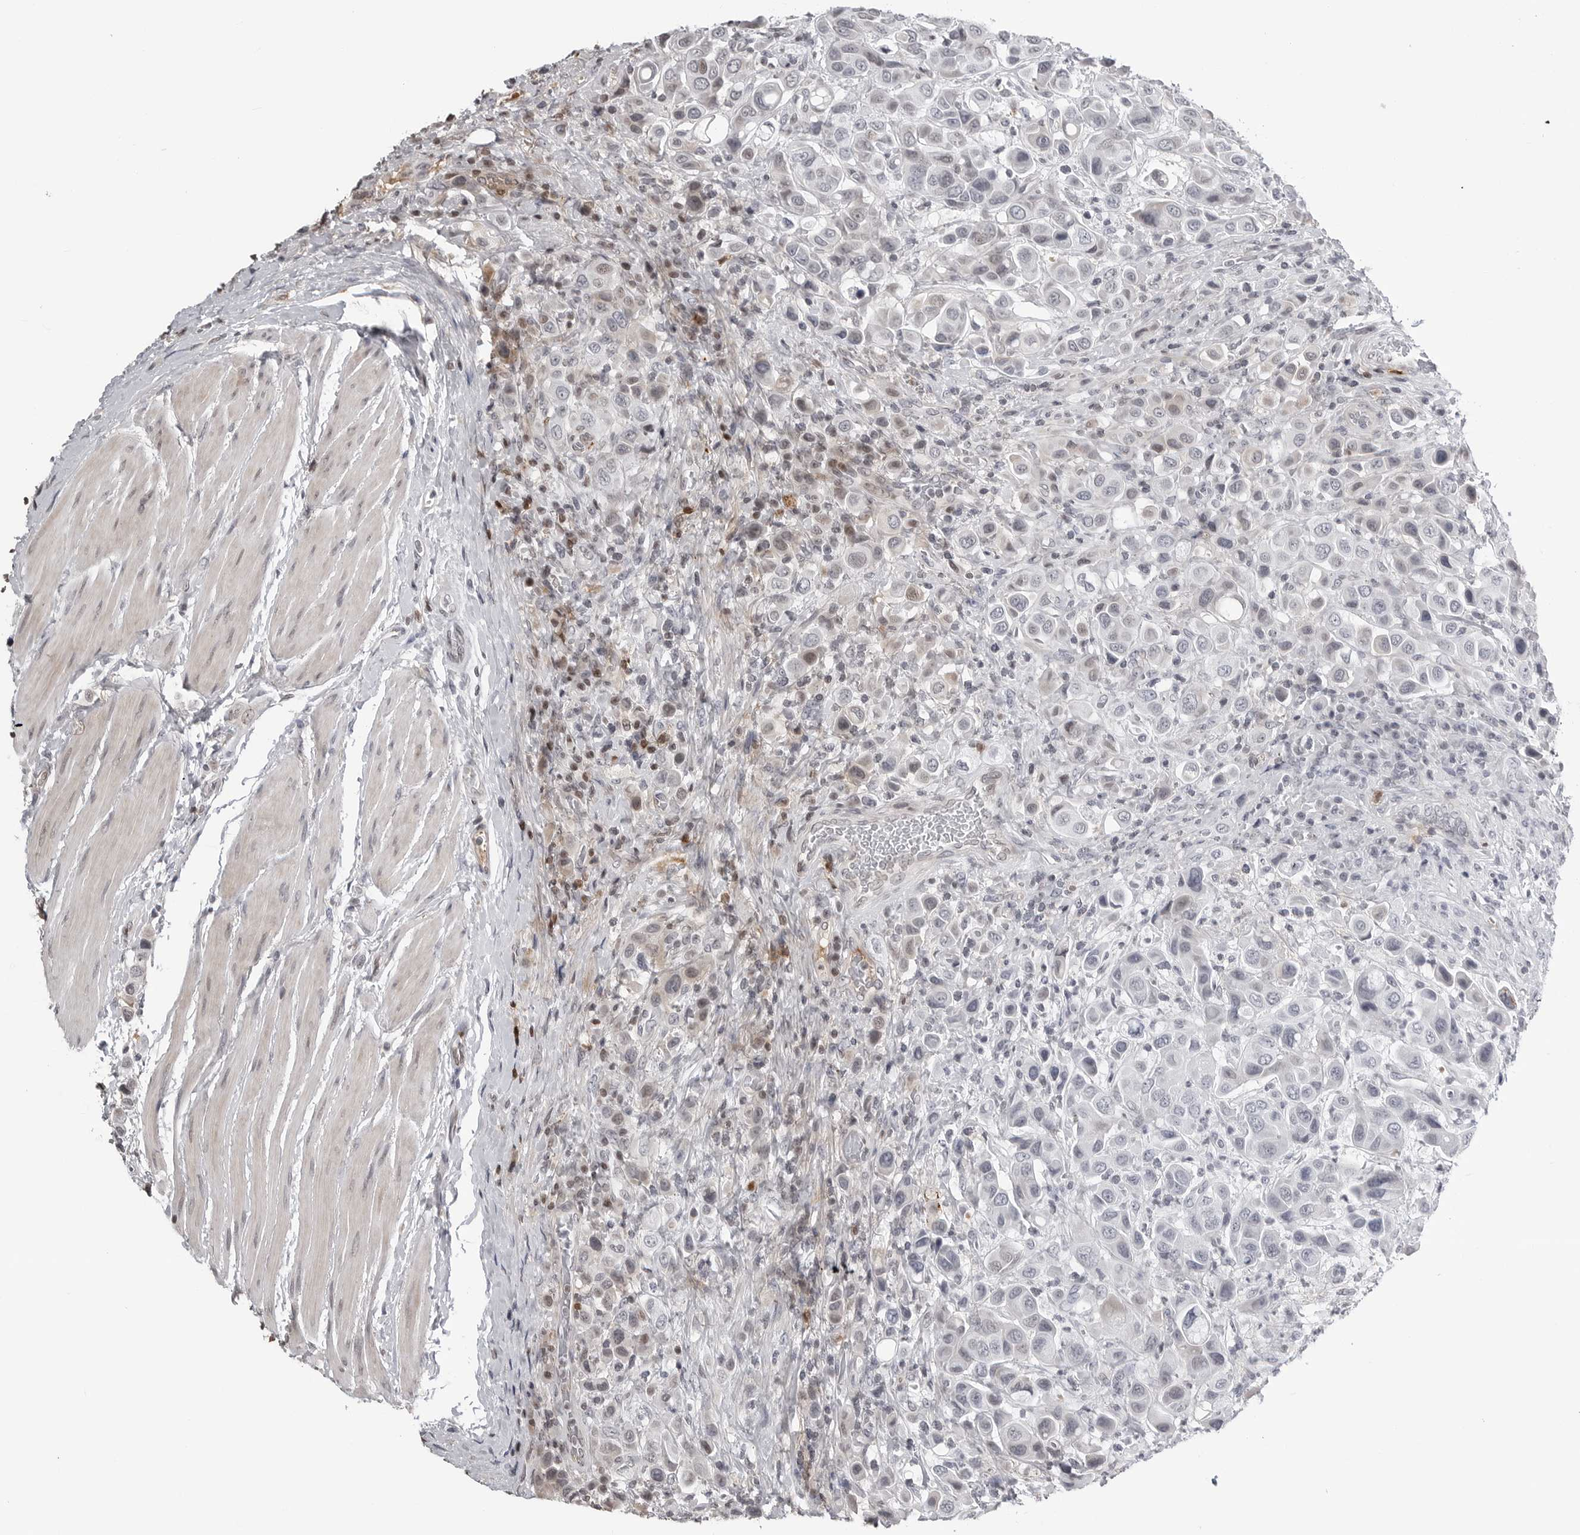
{"staining": {"intensity": "moderate", "quantity": "<25%", "location": "cytoplasmic/membranous,nuclear"}, "tissue": "urothelial cancer", "cell_type": "Tumor cells", "image_type": "cancer", "snomed": [{"axis": "morphology", "description": "Urothelial carcinoma, High grade"}, {"axis": "topography", "description": "Urinary bladder"}], "caption": "Moderate cytoplasmic/membranous and nuclear staining is identified in about <25% of tumor cells in urothelial carcinoma (high-grade).", "gene": "CXCR5", "patient": {"sex": "male", "age": 50}}